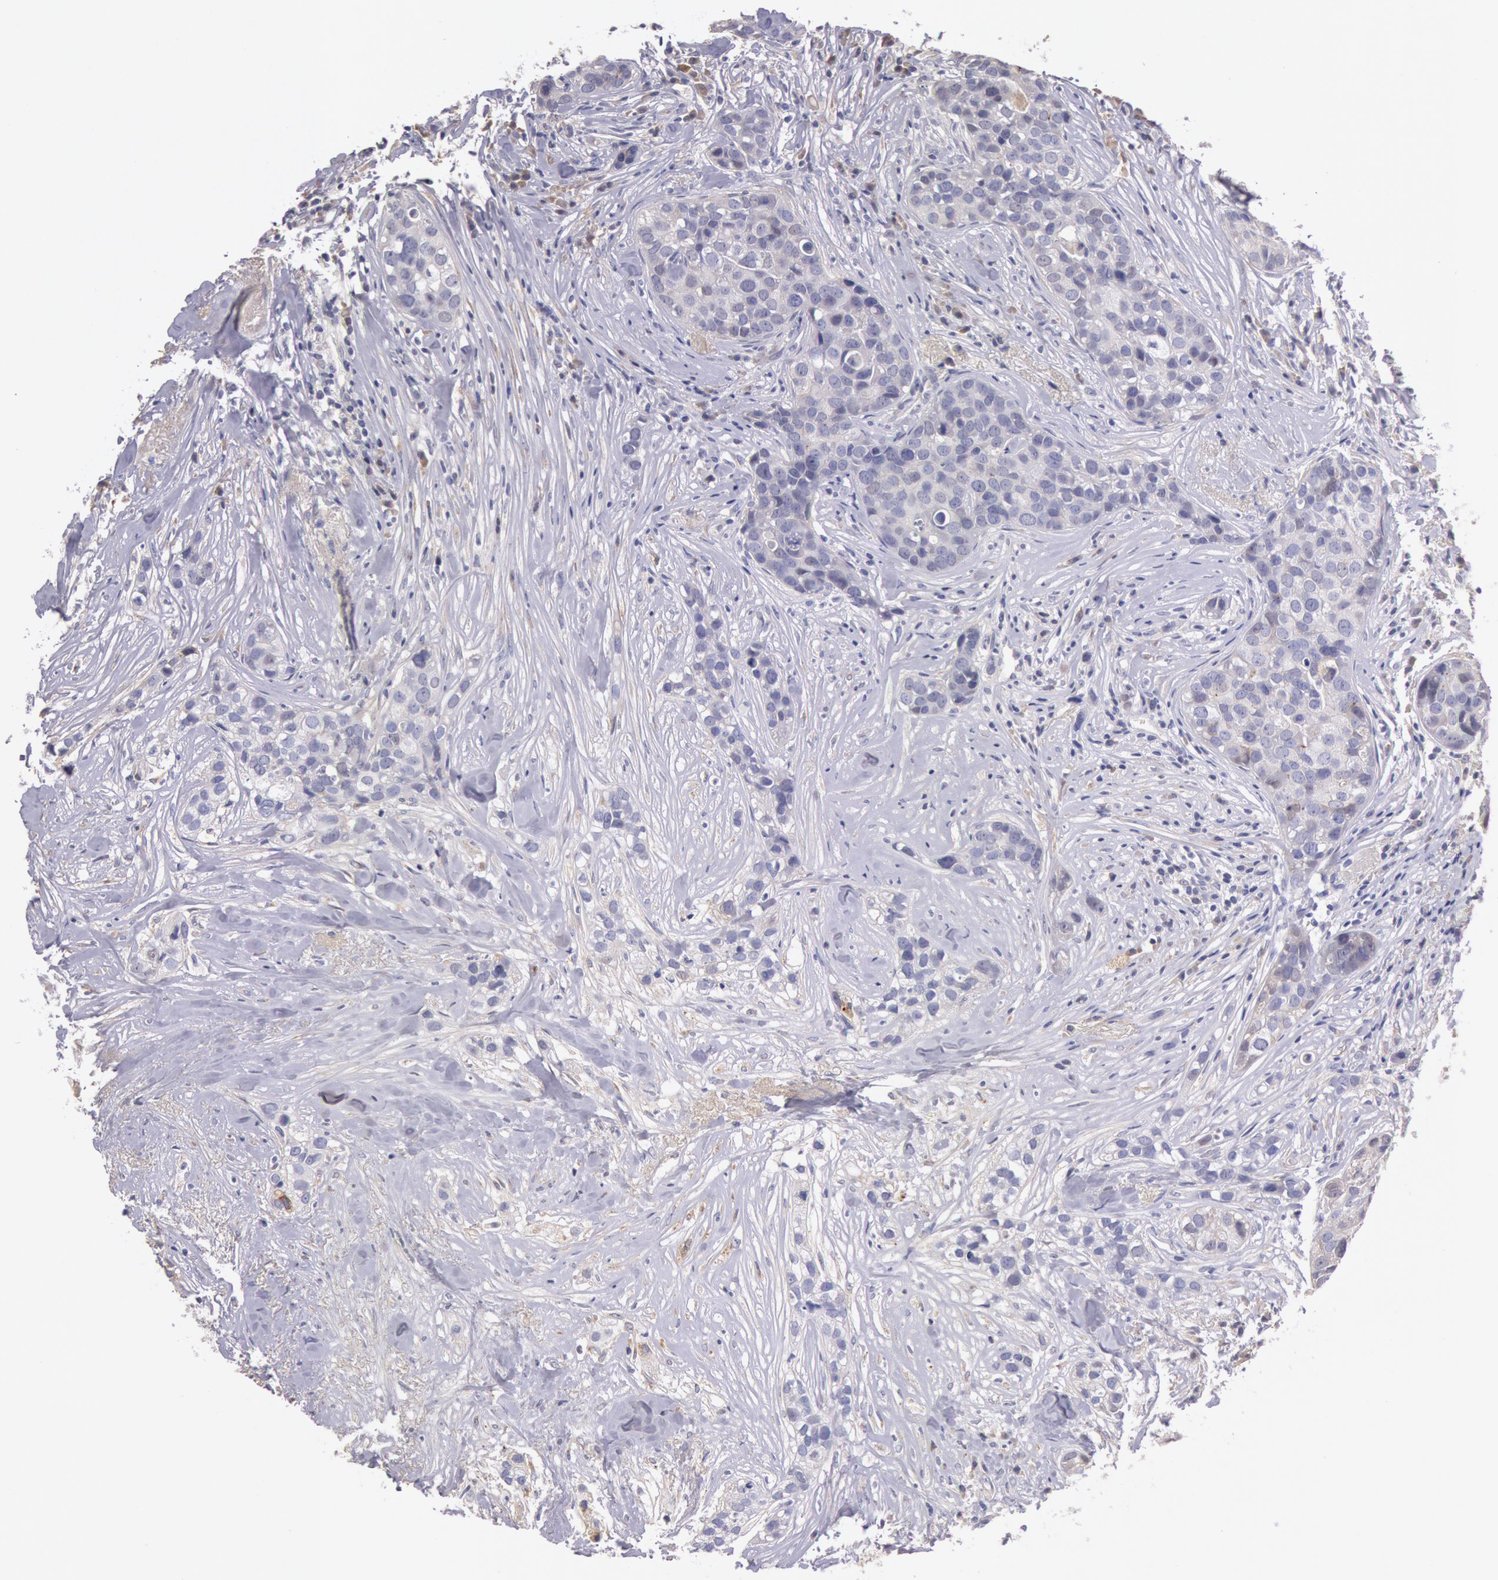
{"staining": {"intensity": "negative", "quantity": "none", "location": "none"}, "tissue": "breast cancer", "cell_type": "Tumor cells", "image_type": "cancer", "snomed": [{"axis": "morphology", "description": "Duct carcinoma"}, {"axis": "topography", "description": "Breast"}], "caption": "Protein analysis of breast cancer (infiltrating ductal carcinoma) shows no significant expression in tumor cells.", "gene": "C1R", "patient": {"sex": "female", "age": 91}}